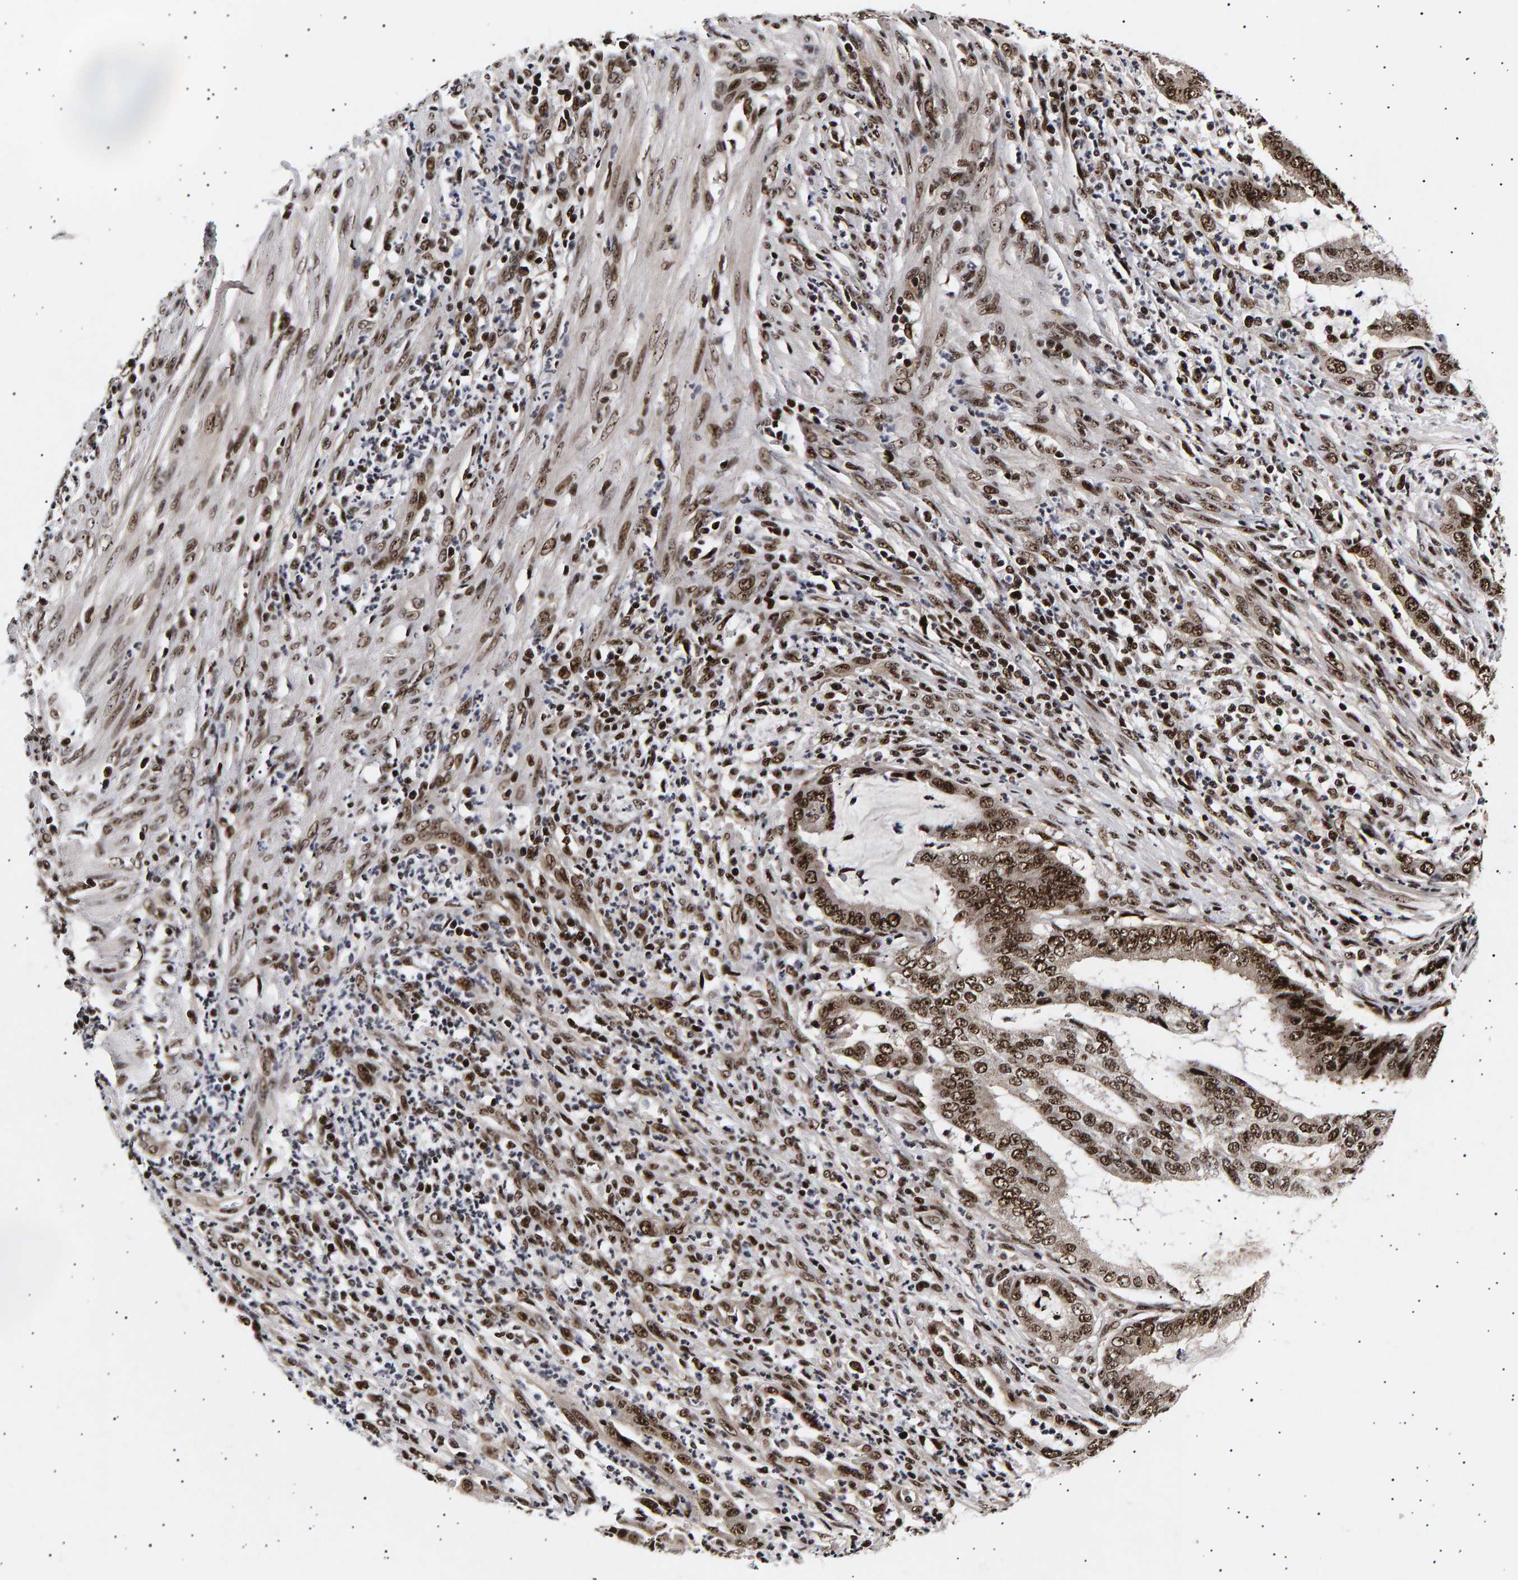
{"staining": {"intensity": "strong", "quantity": ">75%", "location": "nuclear"}, "tissue": "endometrial cancer", "cell_type": "Tumor cells", "image_type": "cancer", "snomed": [{"axis": "morphology", "description": "Adenocarcinoma, NOS"}, {"axis": "topography", "description": "Endometrium"}], "caption": "There is high levels of strong nuclear expression in tumor cells of endometrial cancer, as demonstrated by immunohistochemical staining (brown color).", "gene": "ANKRD40", "patient": {"sex": "female", "age": 51}}